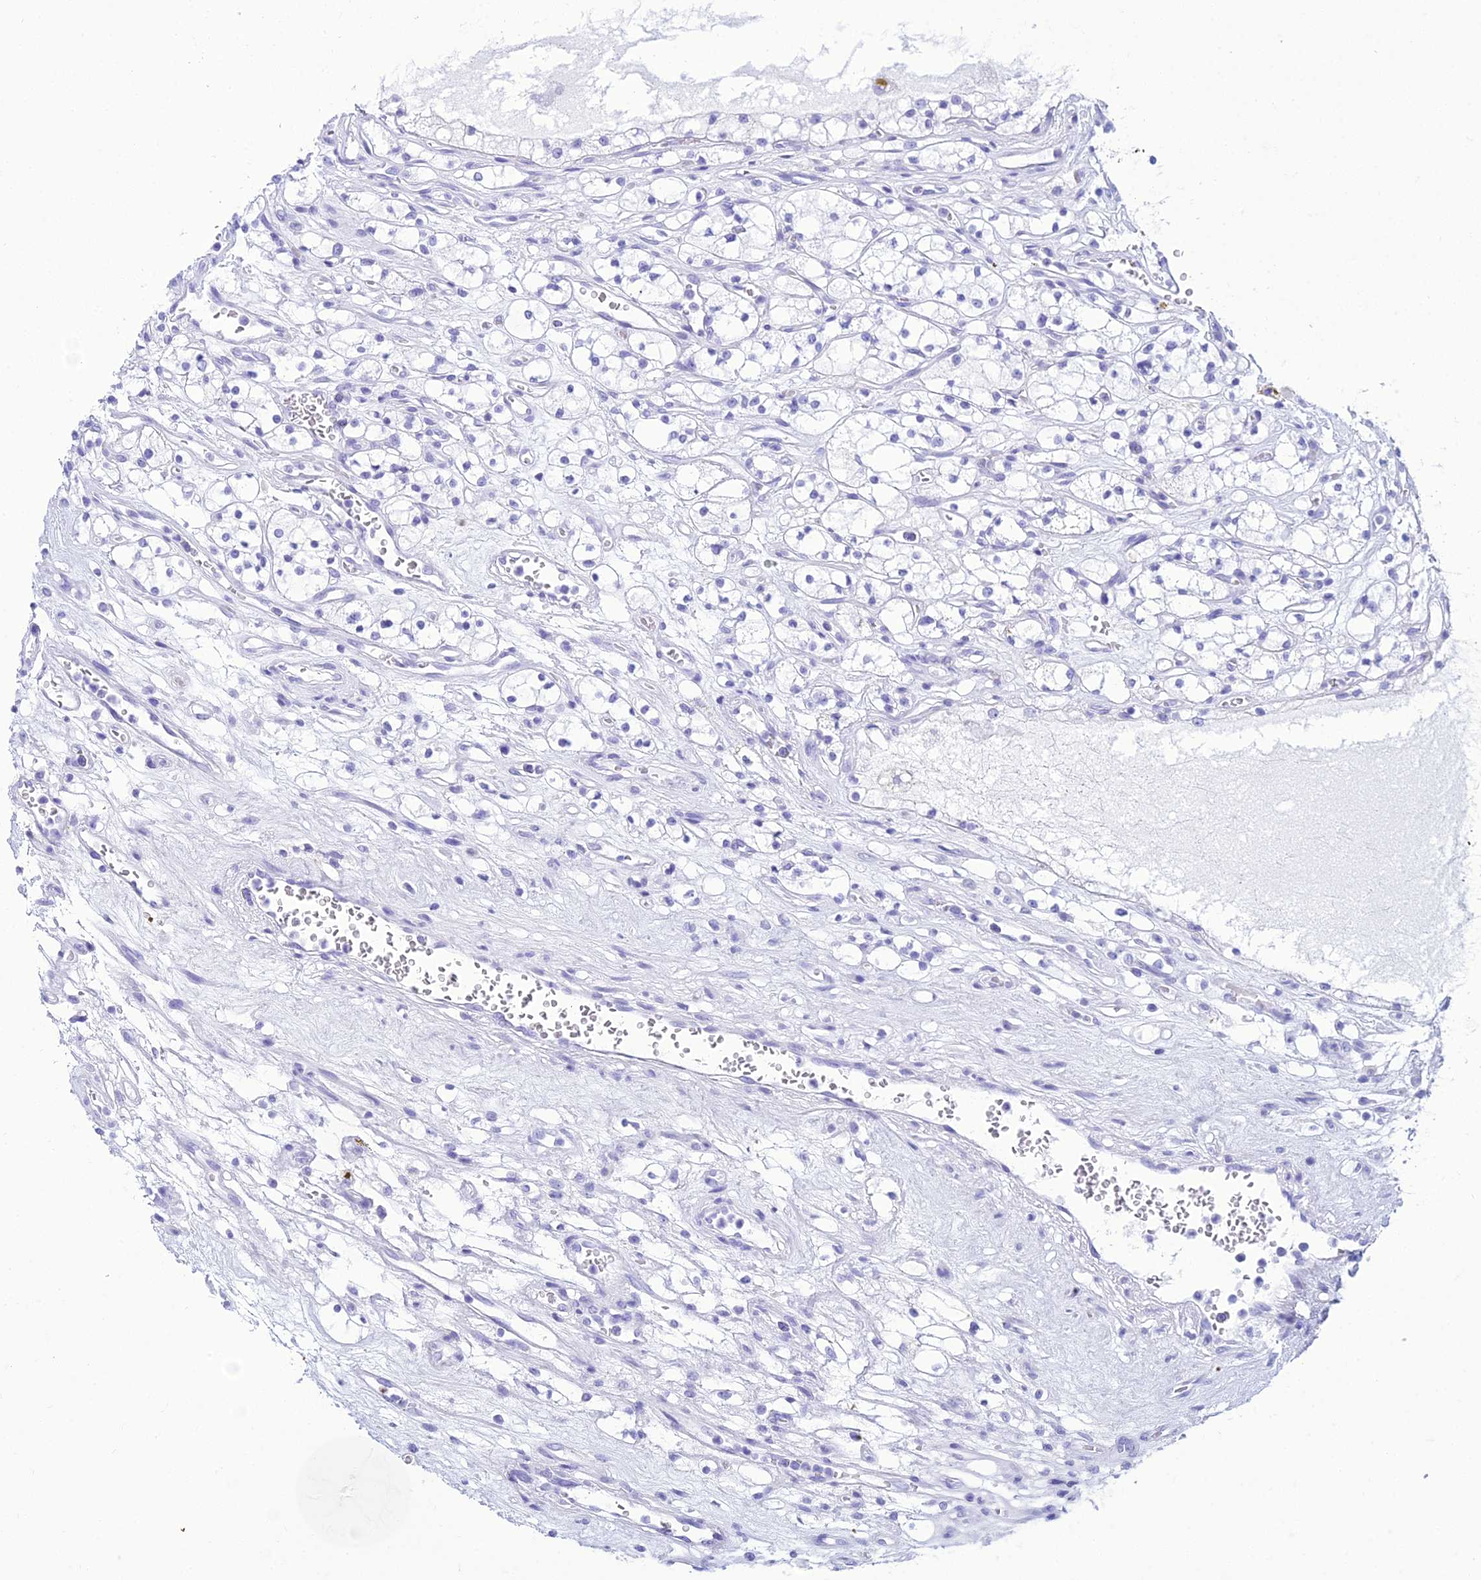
{"staining": {"intensity": "negative", "quantity": "none", "location": "none"}, "tissue": "renal cancer", "cell_type": "Tumor cells", "image_type": "cancer", "snomed": [{"axis": "morphology", "description": "Adenocarcinoma, NOS"}, {"axis": "topography", "description": "Kidney"}], "caption": "Immunohistochemistry (IHC) of human renal cancer exhibits no expression in tumor cells.", "gene": "ZNF442", "patient": {"sex": "female", "age": 69}}